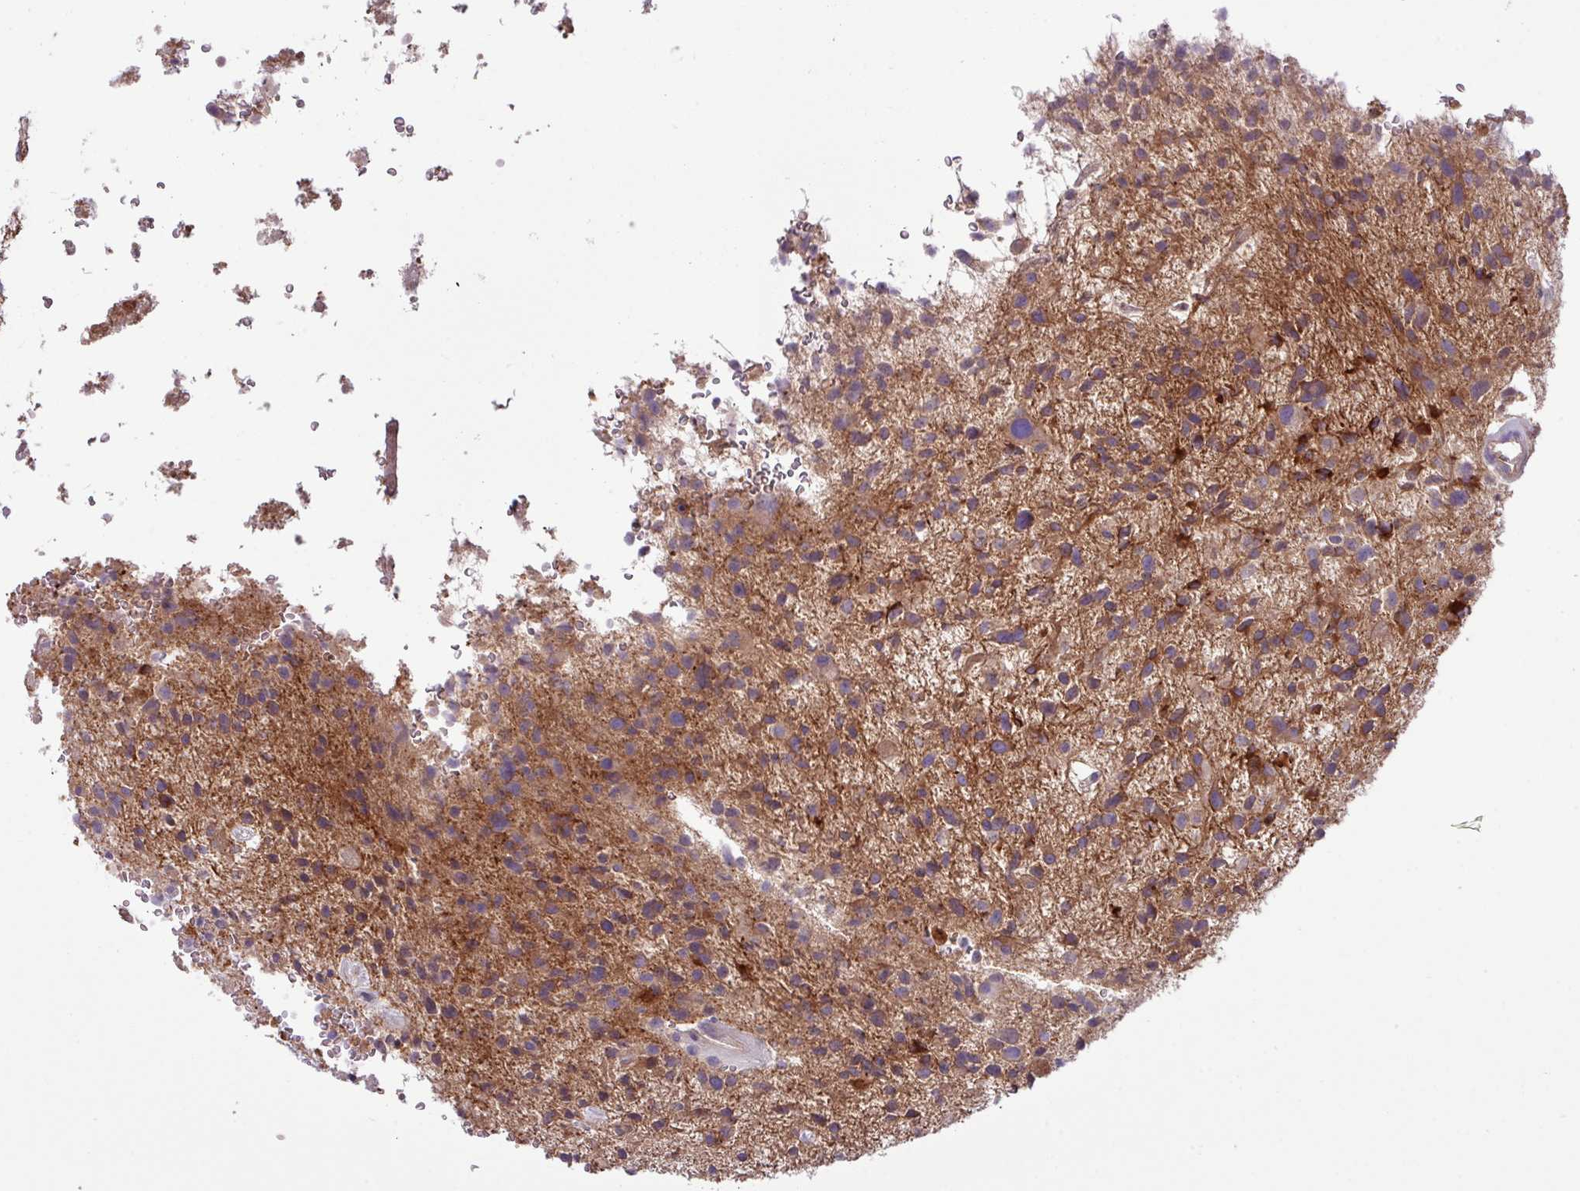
{"staining": {"intensity": "moderate", "quantity": ">75%", "location": "cytoplasmic/membranous"}, "tissue": "glioma", "cell_type": "Tumor cells", "image_type": "cancer", "snomed": [{"axis": "morphology", "description": "Glioma, malignant, High grade"}, {"axis": "topography", "description": "Brain"}], "caption": "Glioma tissue reveals moderate cytoplasmic/membranous positivity in approximately >75% of tumor cells, visualized by immunohistochemistry. (DAB IHC with brightfield microscopy, high magnification).", "gene": "KIRREL3", "patient": {"sex": "male", "age": 47}}